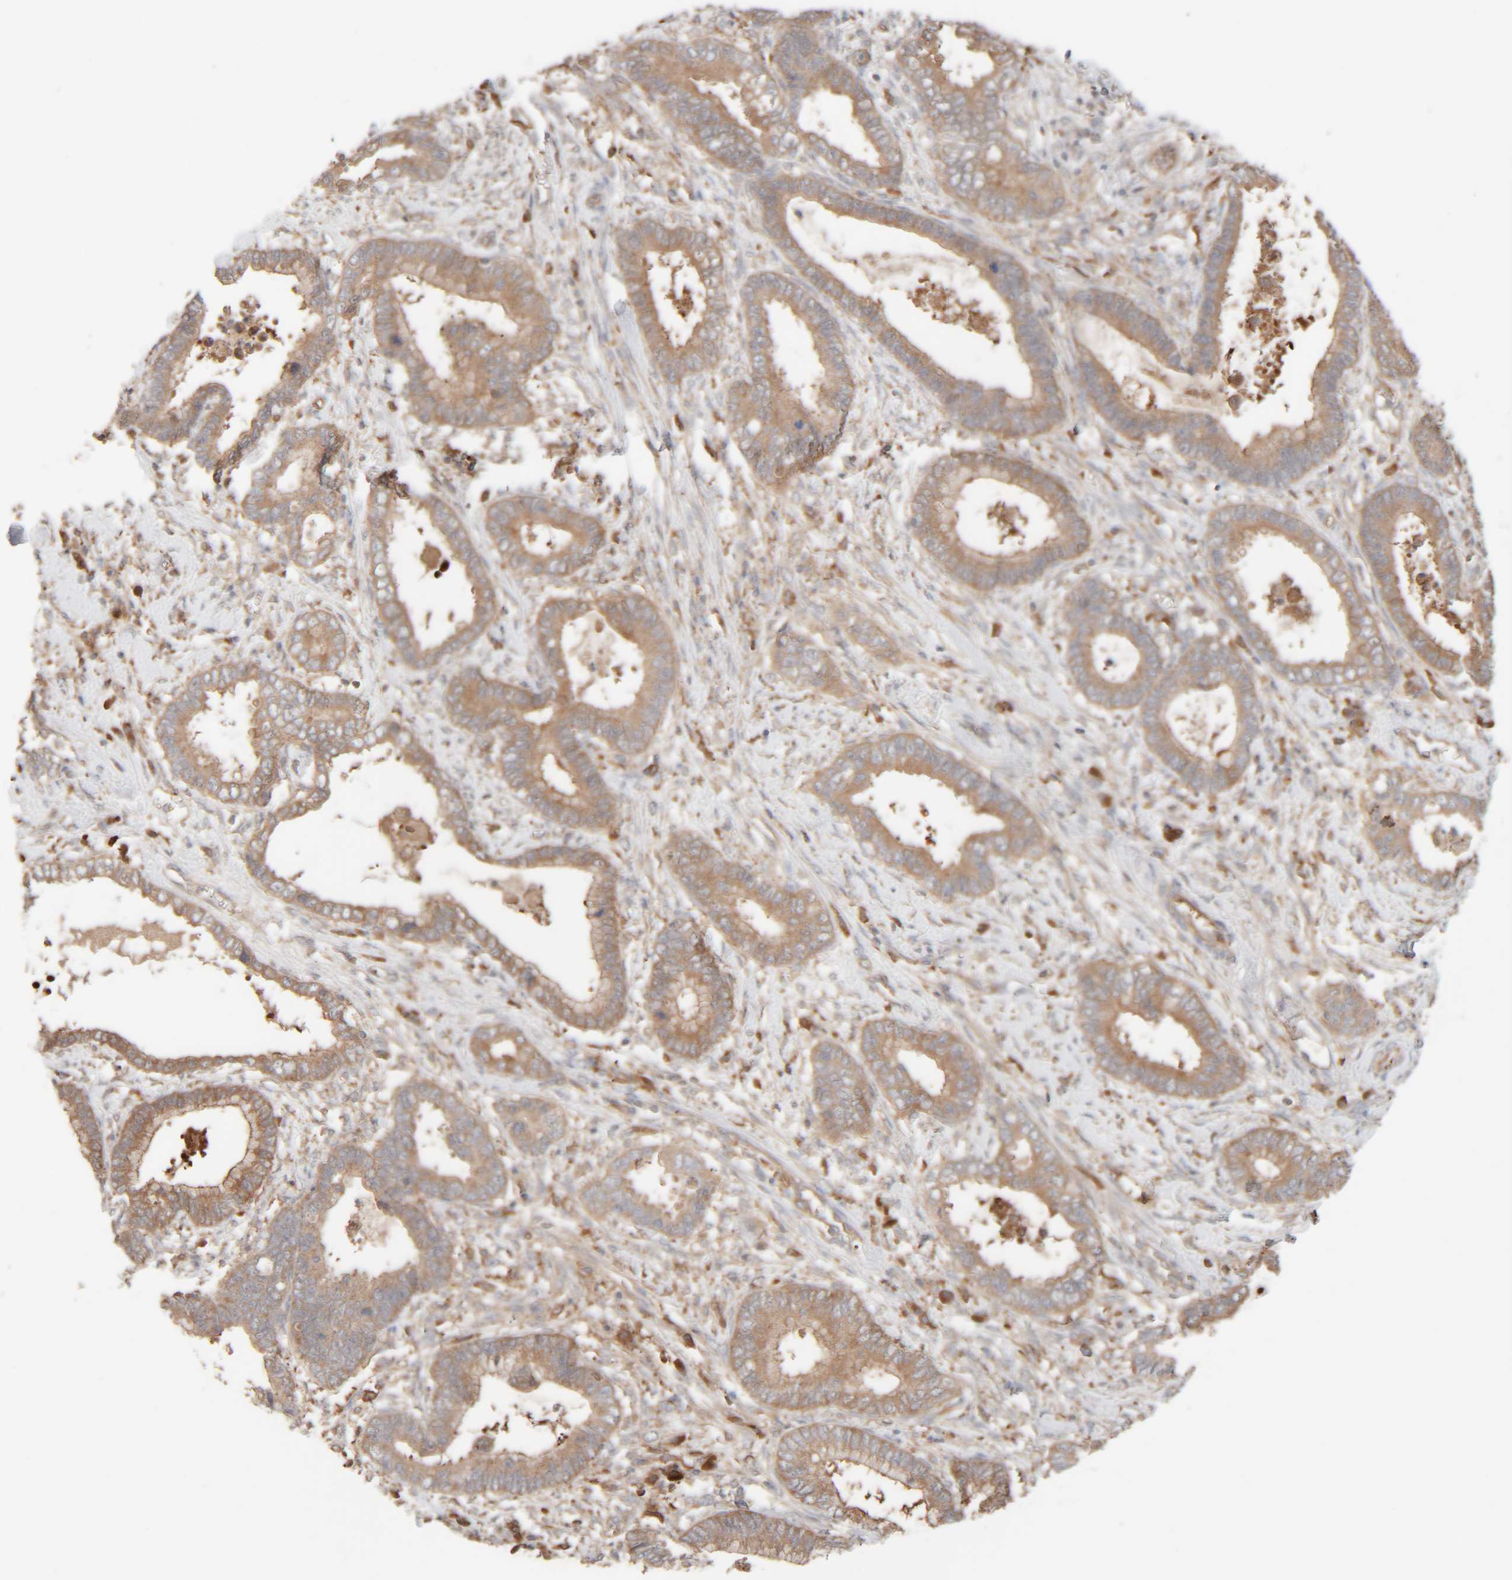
{"staining": {"intensity": "weak", "quantity": ">75%", "location": "cytoplasmic/membranous"}, "tissue": "cervical cancer", "cell_type": "Tumor cells", "image_type": "cancer", "snomed": [{"axis": "morphology", "description": "Adenocarcinoma, NOS"}, {"axis": "topography", "description": "Cervix"}], "caption": "Immunohistochemistry of cervical cancer shows low levels of weak cytoplasmic/membranous expression in about >75% of tumor cells.", "gene": "TMEM192", "patient": {"sex": "female", "age": 44}}